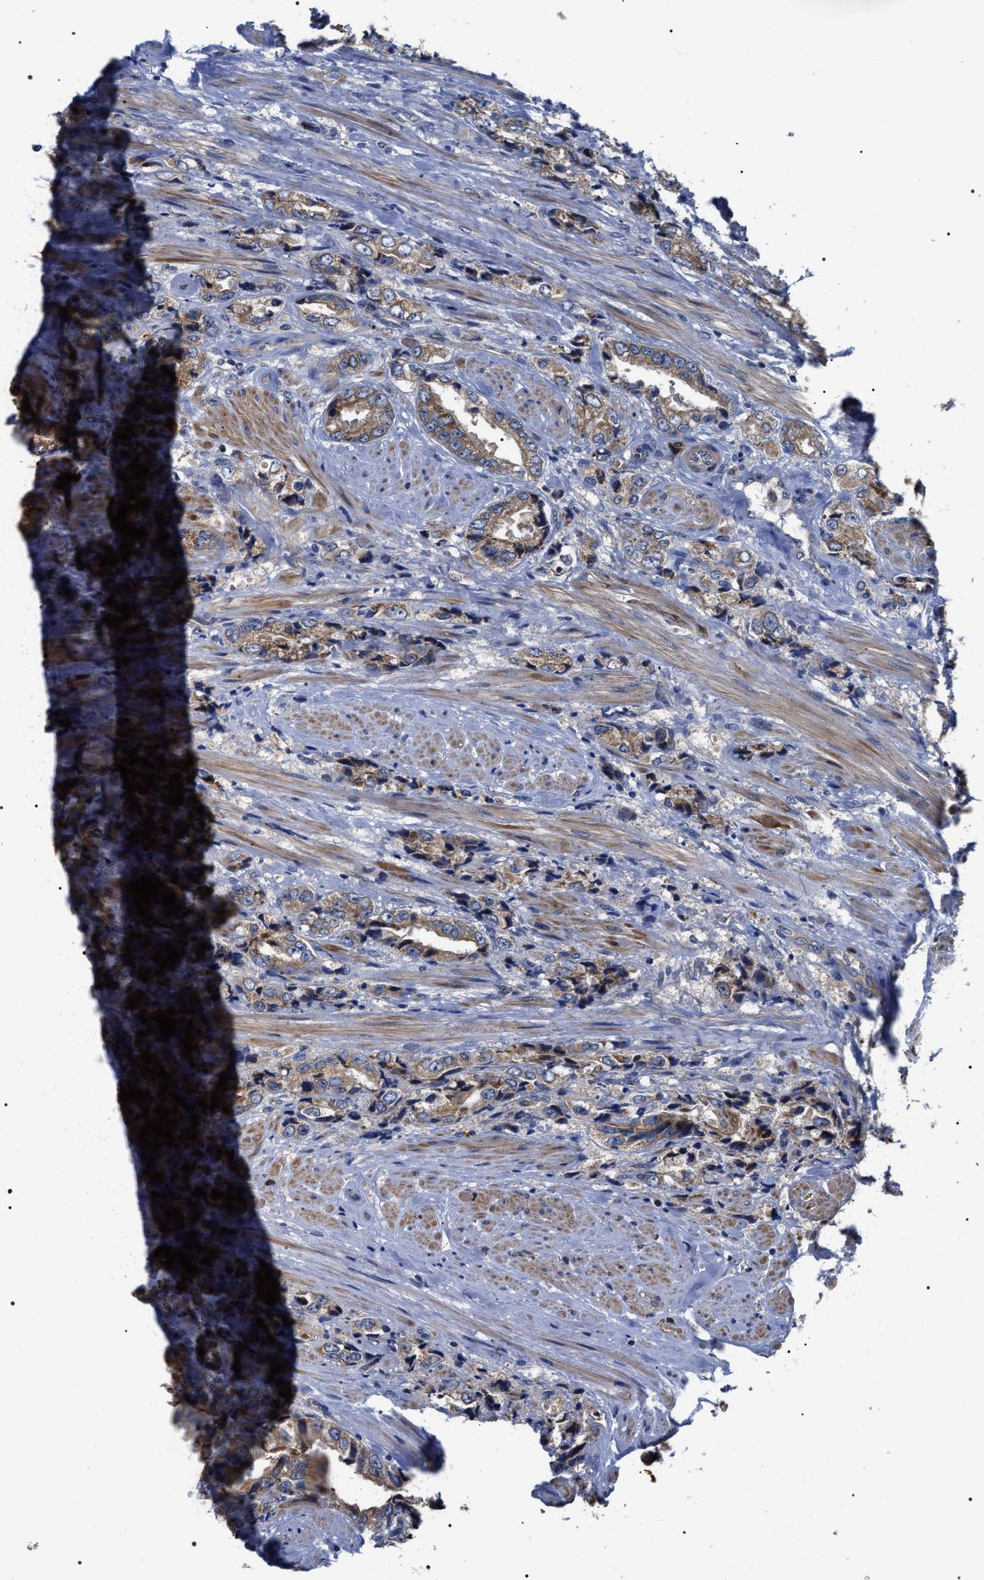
{"staining": {"intensity": "moderate", "quantity": "25%-75%", "location": "cytoplasmic/membranous"}, "tissue": "prostate cancer", "cell_type": "Tumor cells", "image_type": "cancer", "snomed": [{"axis": "morphology", "description": "Adenocarcinoma, High grade"}, {"axis": "topography", "description": "Prostate"}], "caption": "Moderate cytoplasmic/membranous expression is appreciated in approximately 25%-75% of tumor cells in adenocarcinoma (high-grade) (prostate).", "gene": "MIS18A", "patient": {"sex": "male", "age": 61}}